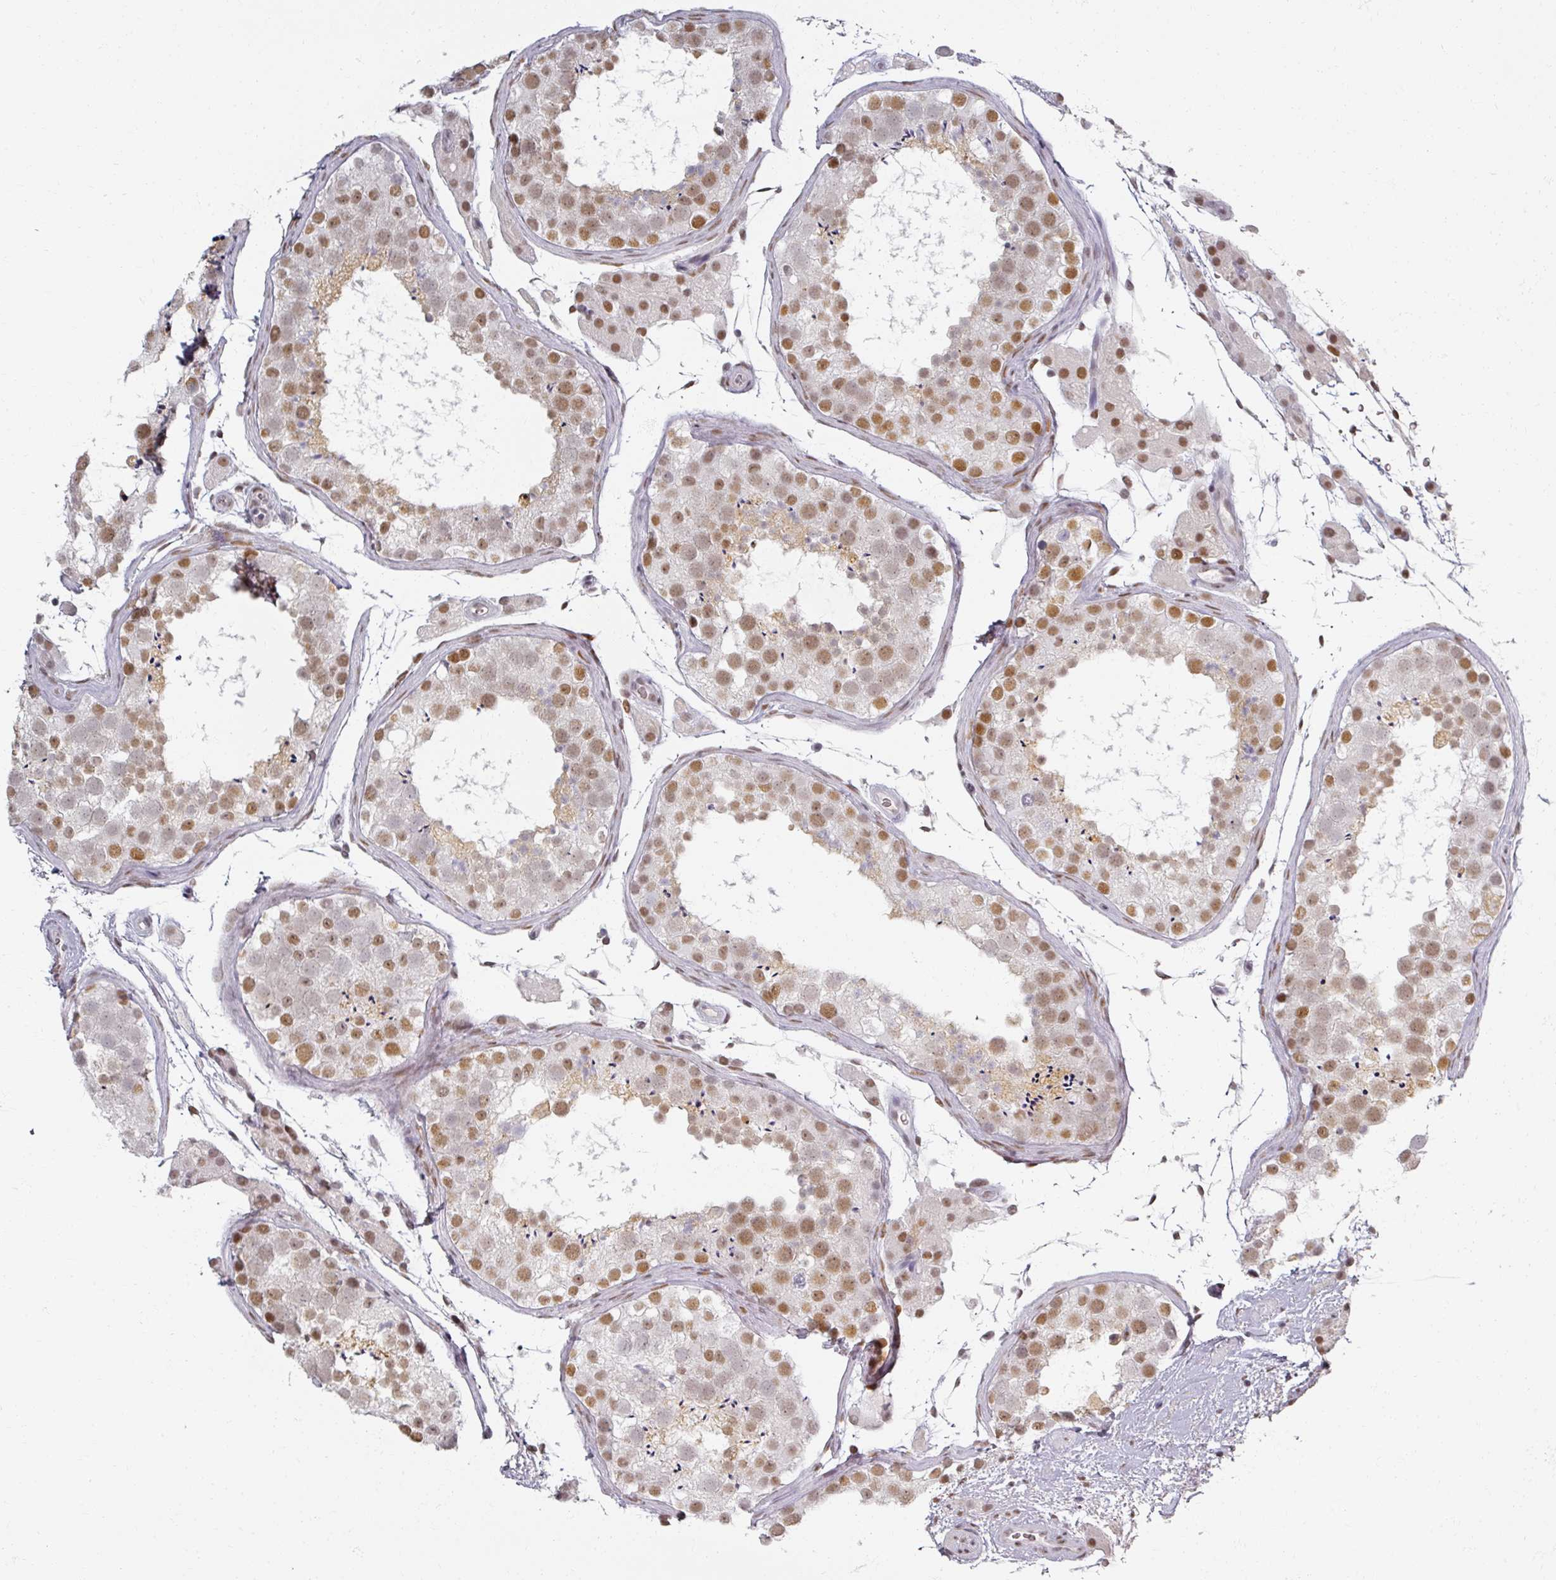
{"staining": {"intensity": "moderate", "quantity": "25%-75%", "location": "nuclear"}, "tissue": "testis", "cell_type": "Cells in seminiferous ducts", "image_type": "normal", "snomed": [{"axis": "morphology", "description": "Normal tissue, NOS"}, {"axis": "topography", "description": "Testis"}], "caption": "This image displays IHC staining of normal human testis, with medium moderate nuclear positivity in approximately 25%-75% of cells in seminiferous ducts.", "gene": "RIPOR3", "patient": {"sex": "male", "age": 41}}